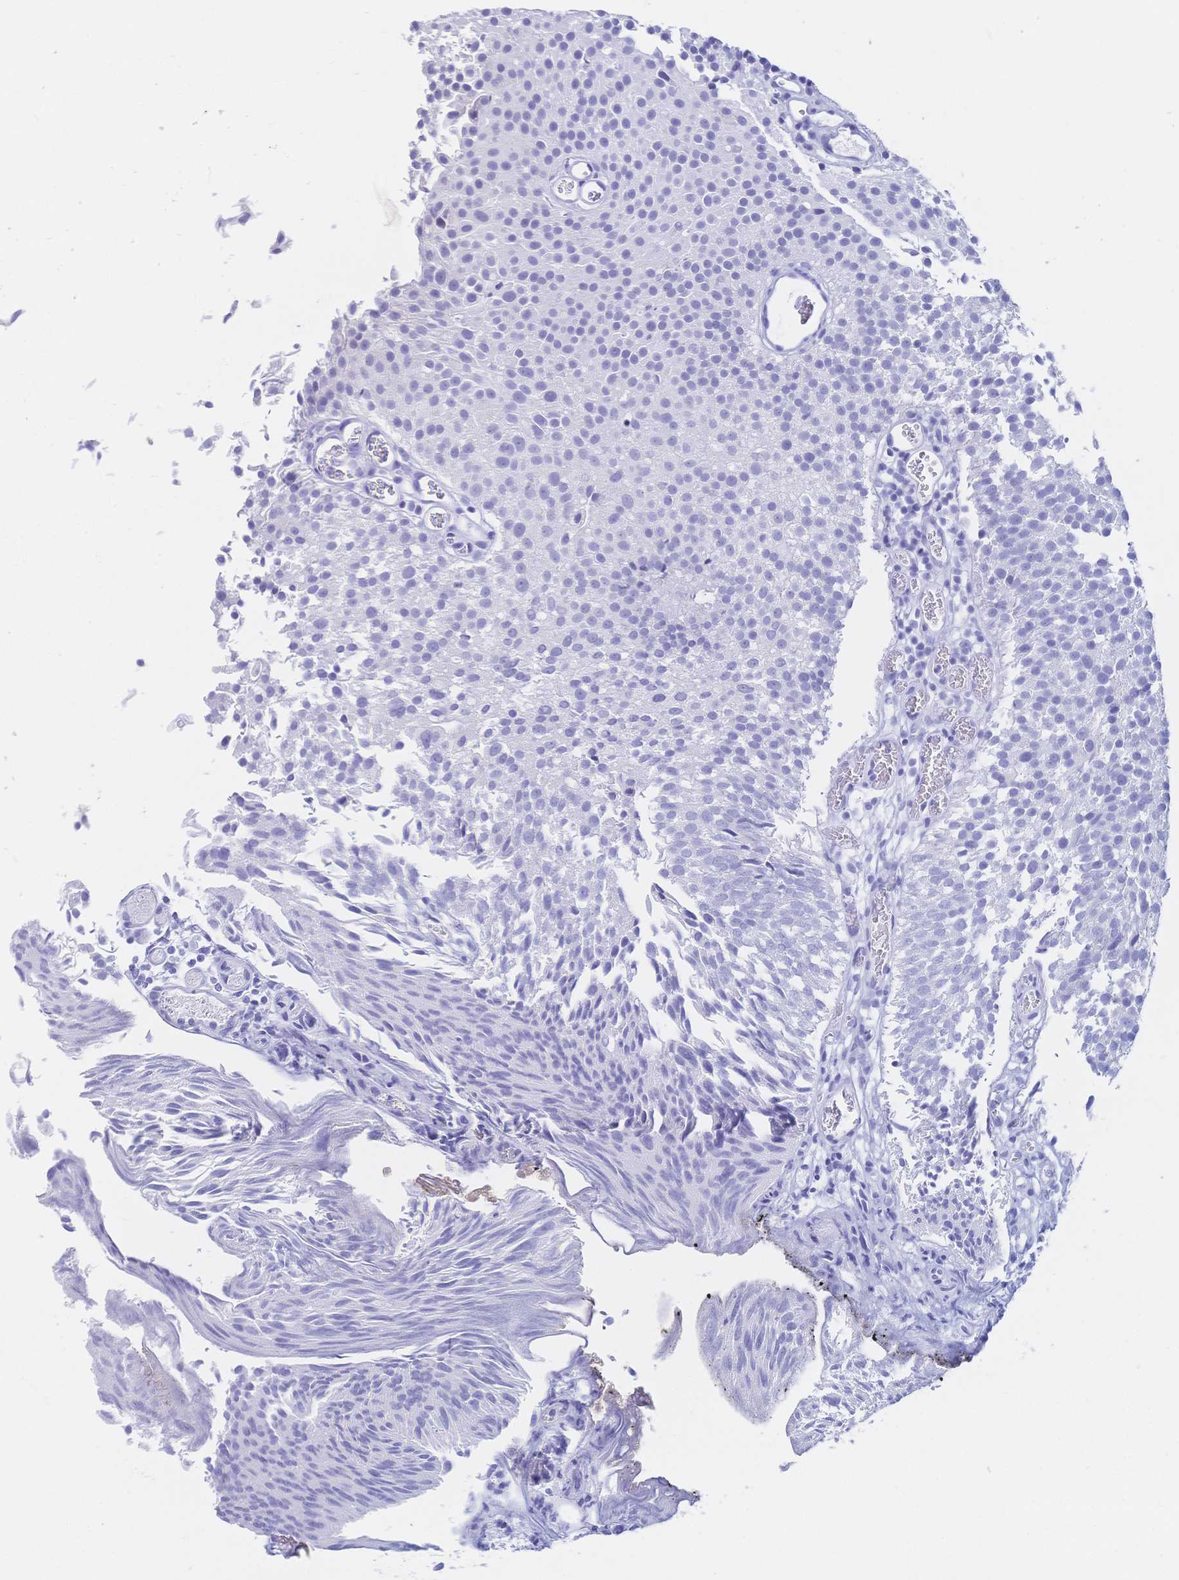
{"staining": {"intensity": "negative", "quantity": "none", "location": "none"}, "tissue": "urothelial cancer", "cell_type": "Tumor cells", "image_type": "cancer", "snomed": [{"axis": "morphology", "description": "Urothelial carcinoma, Low grade"}, {"axis": "topography", "description": "Urinary bladder"}], "caption": "IHC micrograph of urothelial cancer stained for a protein (brown), which reveals no staining in tumor cells.", "gene": "MEP1B", "patient": {"sex": "male", "age": 80}}